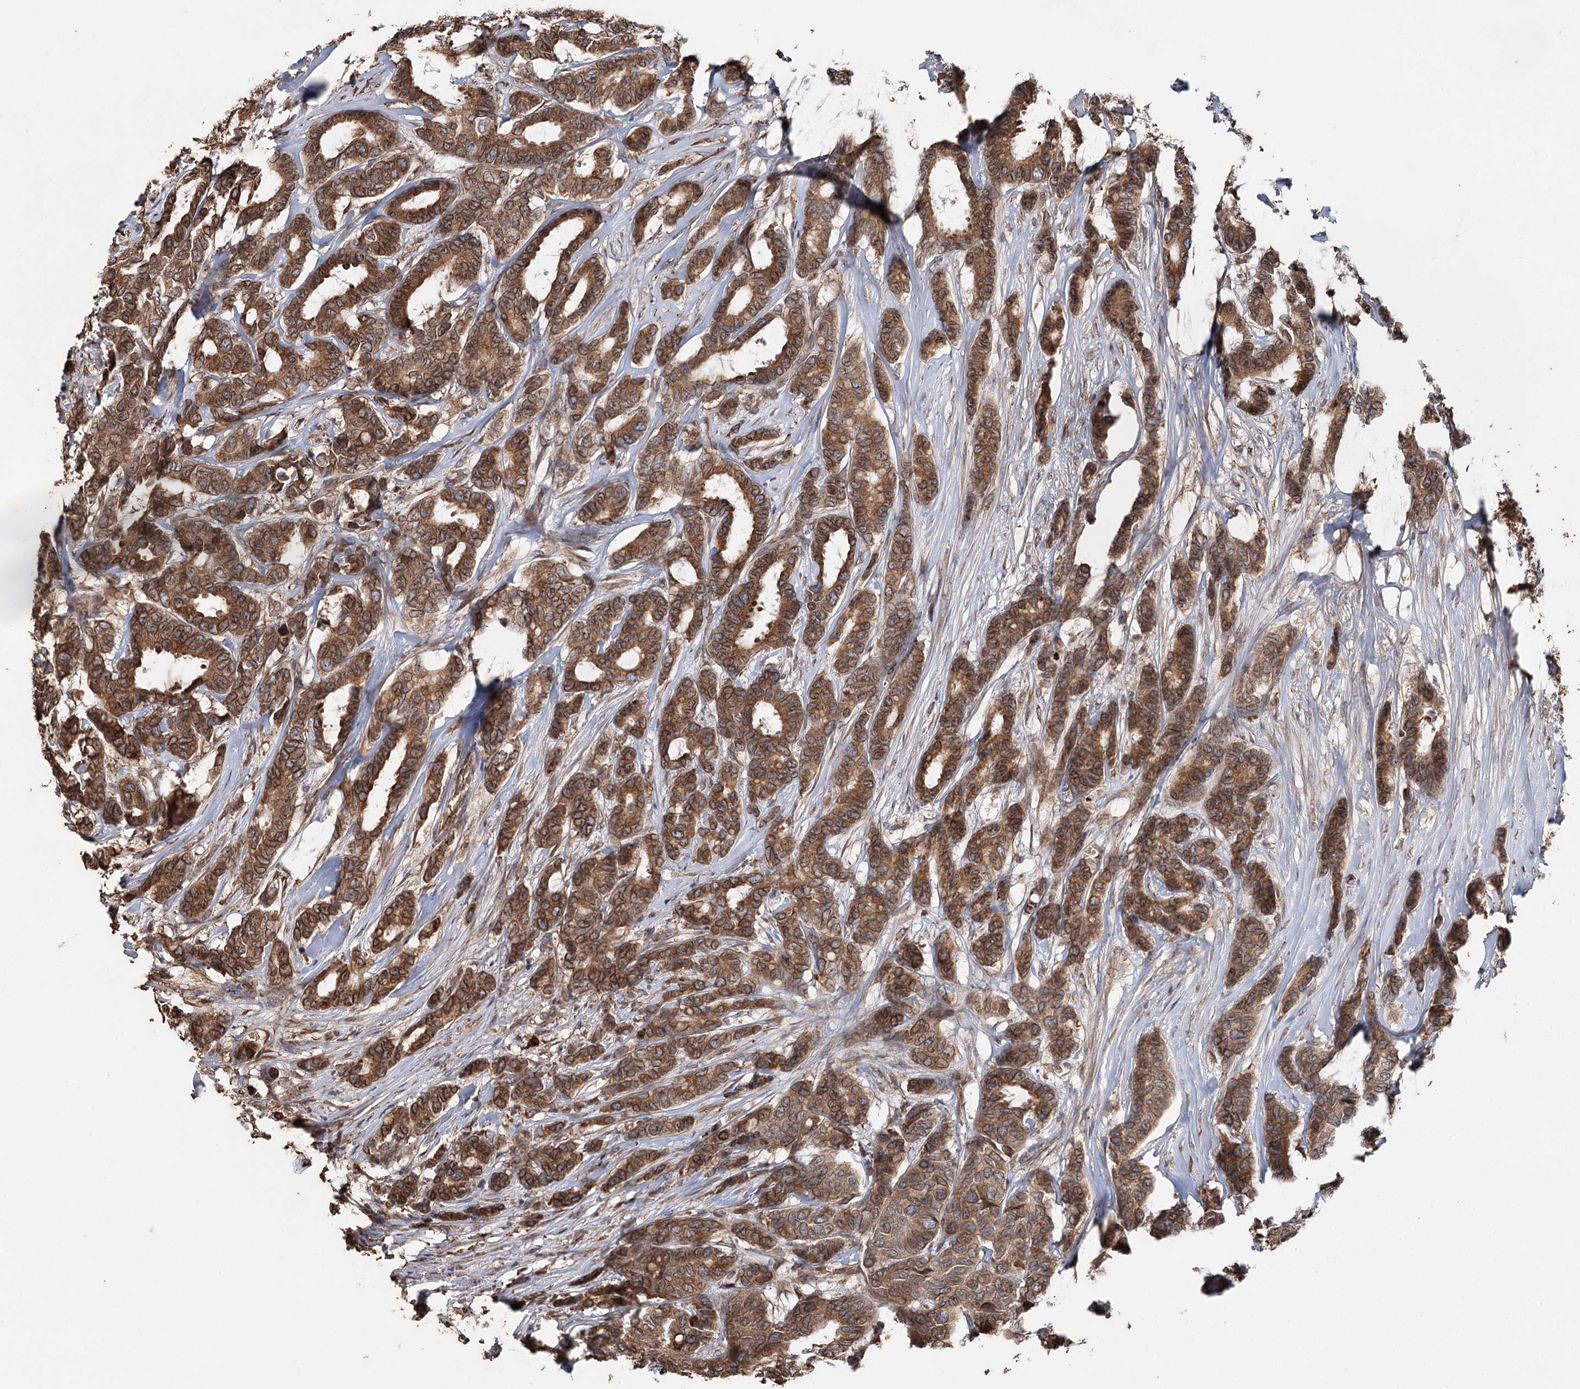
{"staining": {"intensity": "moderate", "quantity": ">75%", "location": "cytoplasmic/membranous"}, "tissue": "breast cancer", "cell_type": "Tumor cells", "image_type": "cancer", "snomed": [{"axis": "morphology", "description": "Duct carcinoma"}, {"axis": "topography", "description": "Breast"}], "caption": "Tumor cells show medium levels of moderate cytoplasmic/membranous expression in approximately >75% of cells in invasive ductal carcinoma (breast).", "gene": "SYVN1", "patient": {"sex": "female", "age": 87}}